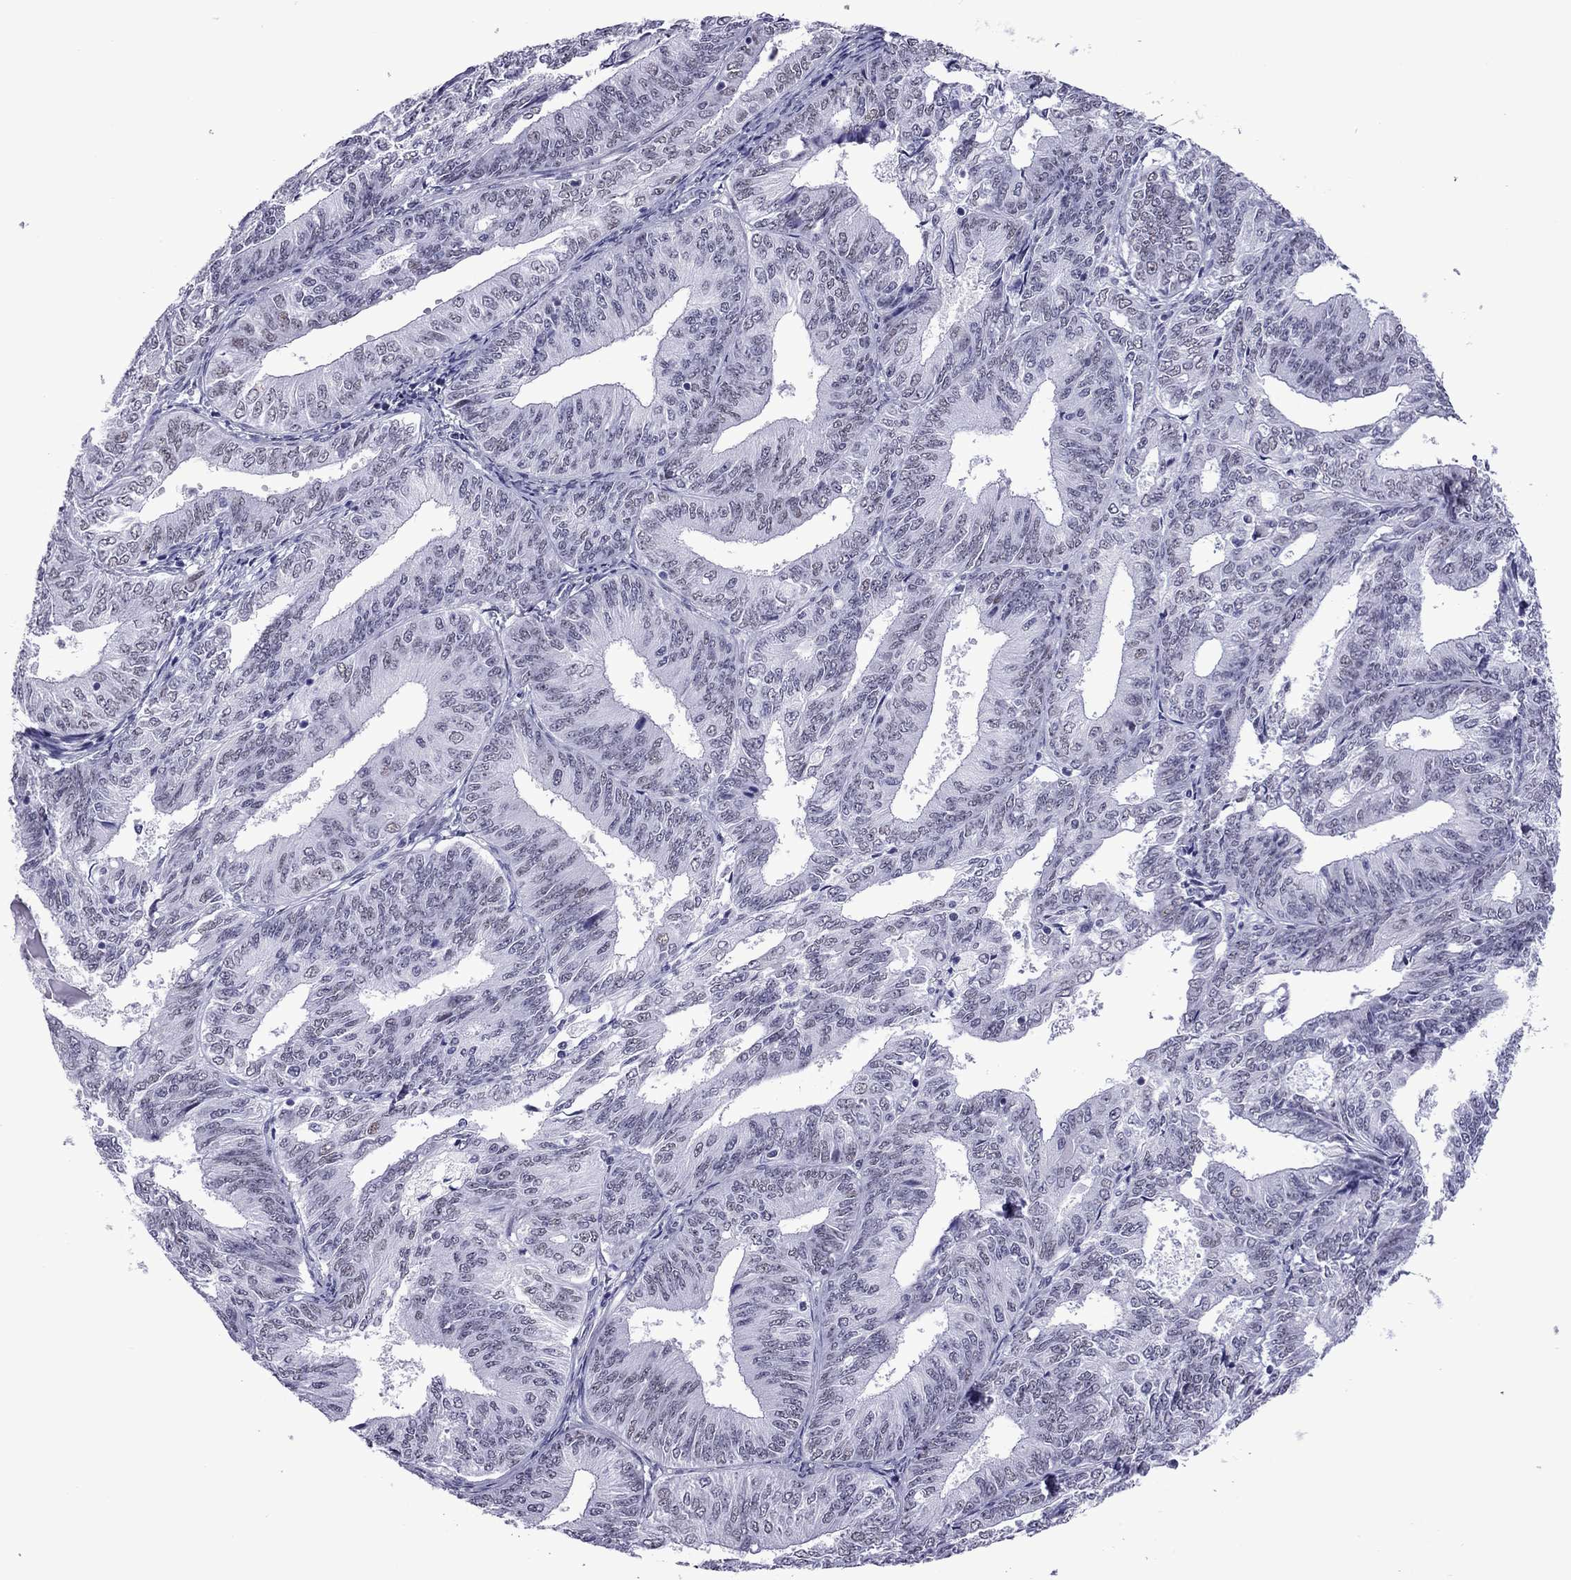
{"staining": {"intensity": "negative", "quantity": "none", "location": "none"}, "tissue": "endometrial cancer", "cell_type": "Tumor cells", "image_type": "cancer", "snomed": [{"axis": "morphology", "description": "Adenocarcinoma, NOS"}, {"axis": "topography", "description": "Endometrium"}], "caption": "Endometrial adenocarcinoma was stained to show a protein in brown. There is no significant expression in tumor cells.", "gene": "ZNF646", "patient": {"sex": "female", "age": 58}}